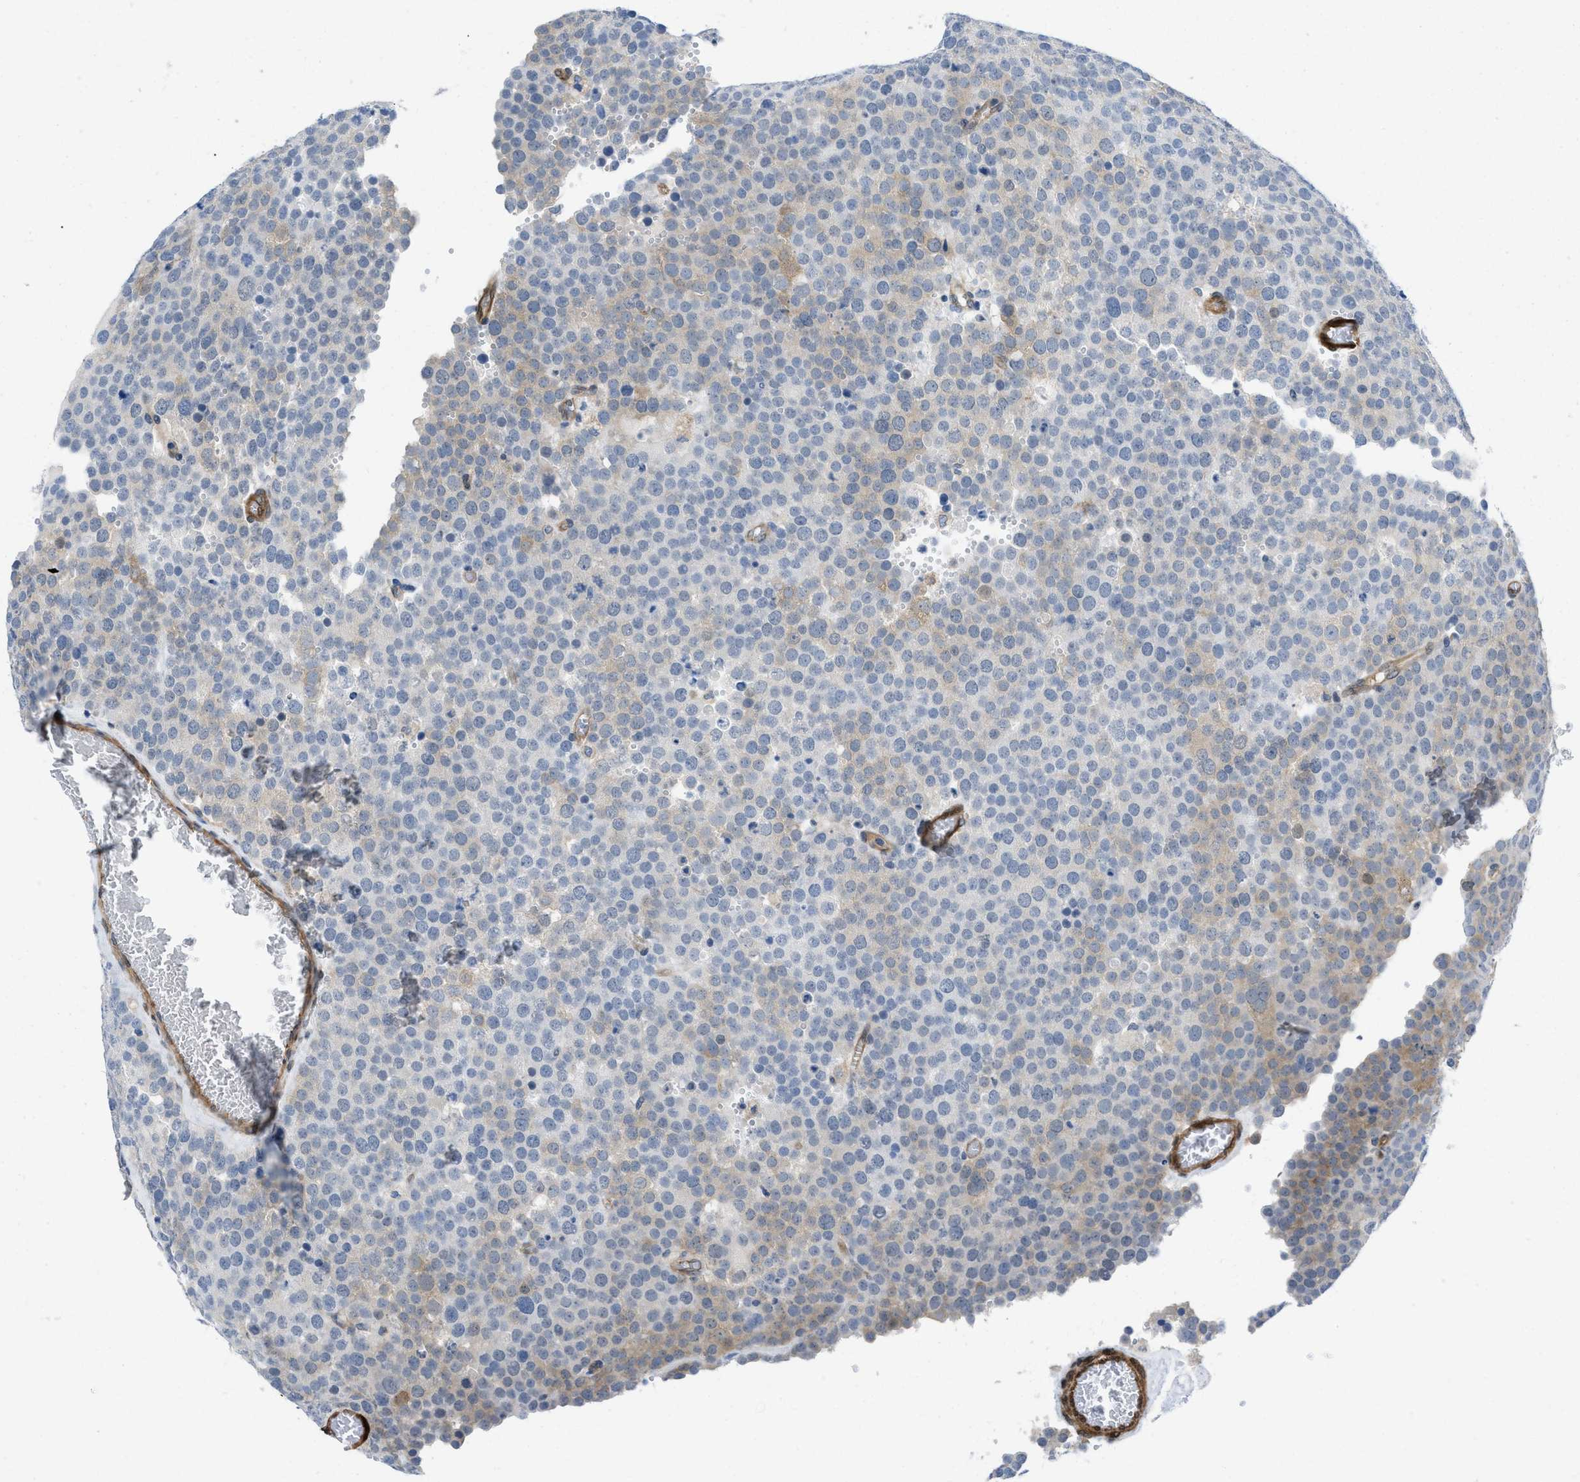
{"staining": {"intensity": "weak", "quantity": "<25%", "location": "cytoplasmic/membranous"}, "tissue": "testis cancer", "cell_type": "Tumor cells", "image_type": "cancer", "snomed": [{"axis": "morphology", "description": "Normal tissue, NOS"}, {"axis": "morphology", "description": "Seminoma, NOS"}, {"axis": "topography", "description": "Testis"}], "caption": "DAB (3,3'-diaminobenzidine) immunohistochemical staining of testis cancer displays no significant expression in tumor cells.", "gene": "PDLIM5", "patient": {"sex": "male", "age": 71}}